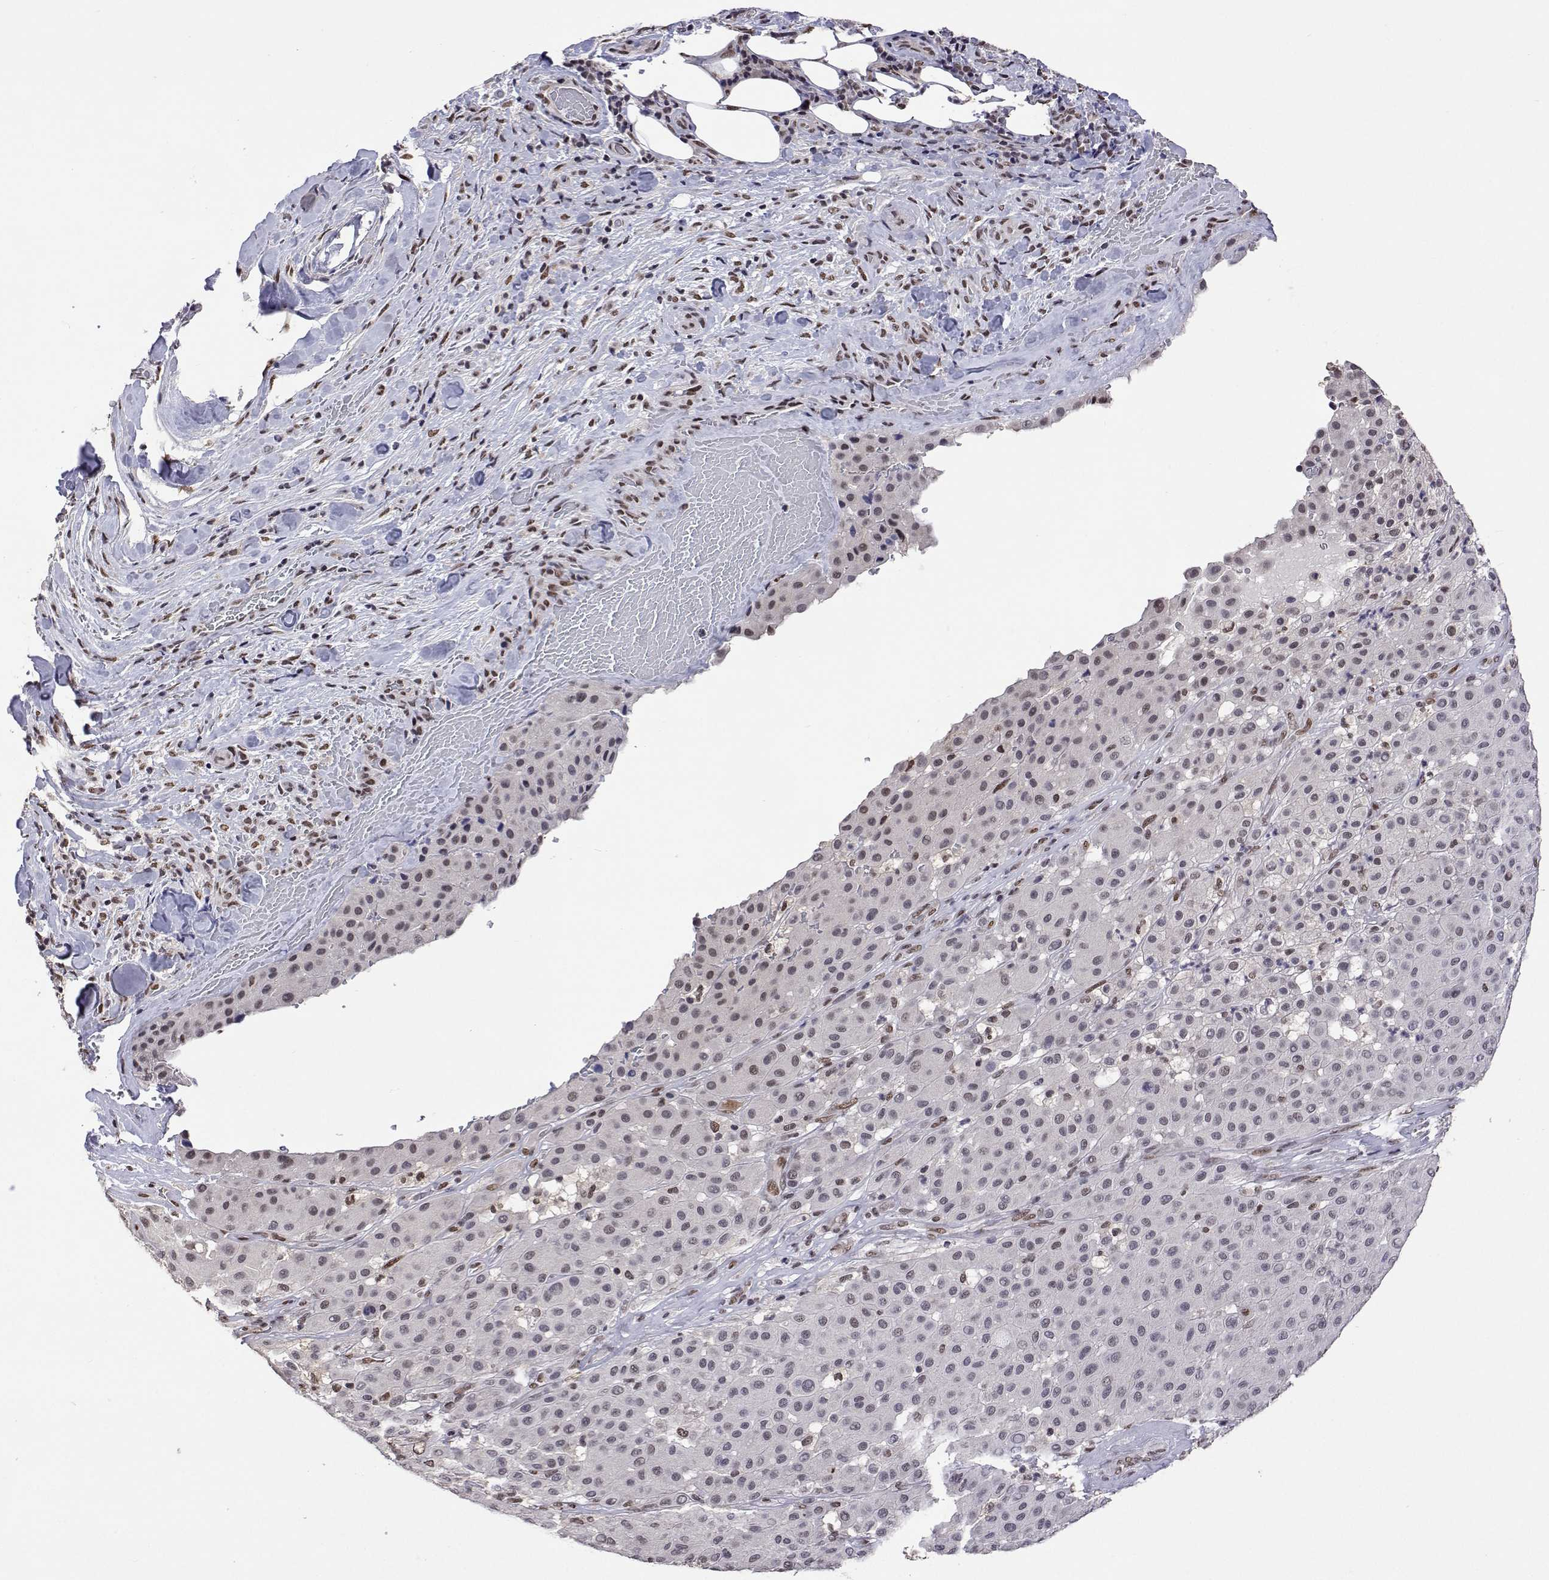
{"staining": {"intensity": "weak", "quantity": "<25%", "location": "nuclear"}, "tissue": "melanoma", "cell_type": "Tumor cells", "image_type": "cancer", "snomed": [{"axis": "morphology", "description": "Malignant melanoma, Metastatic site"}, {"axis": "topography", "description": "Smooth muscle"}], "caption": "Immunohistochemical staining of melanoma displays no significant expression in tumor cells.", "gene": "HNRNPA0", "patient": {"sex": "male", "age": 41}}